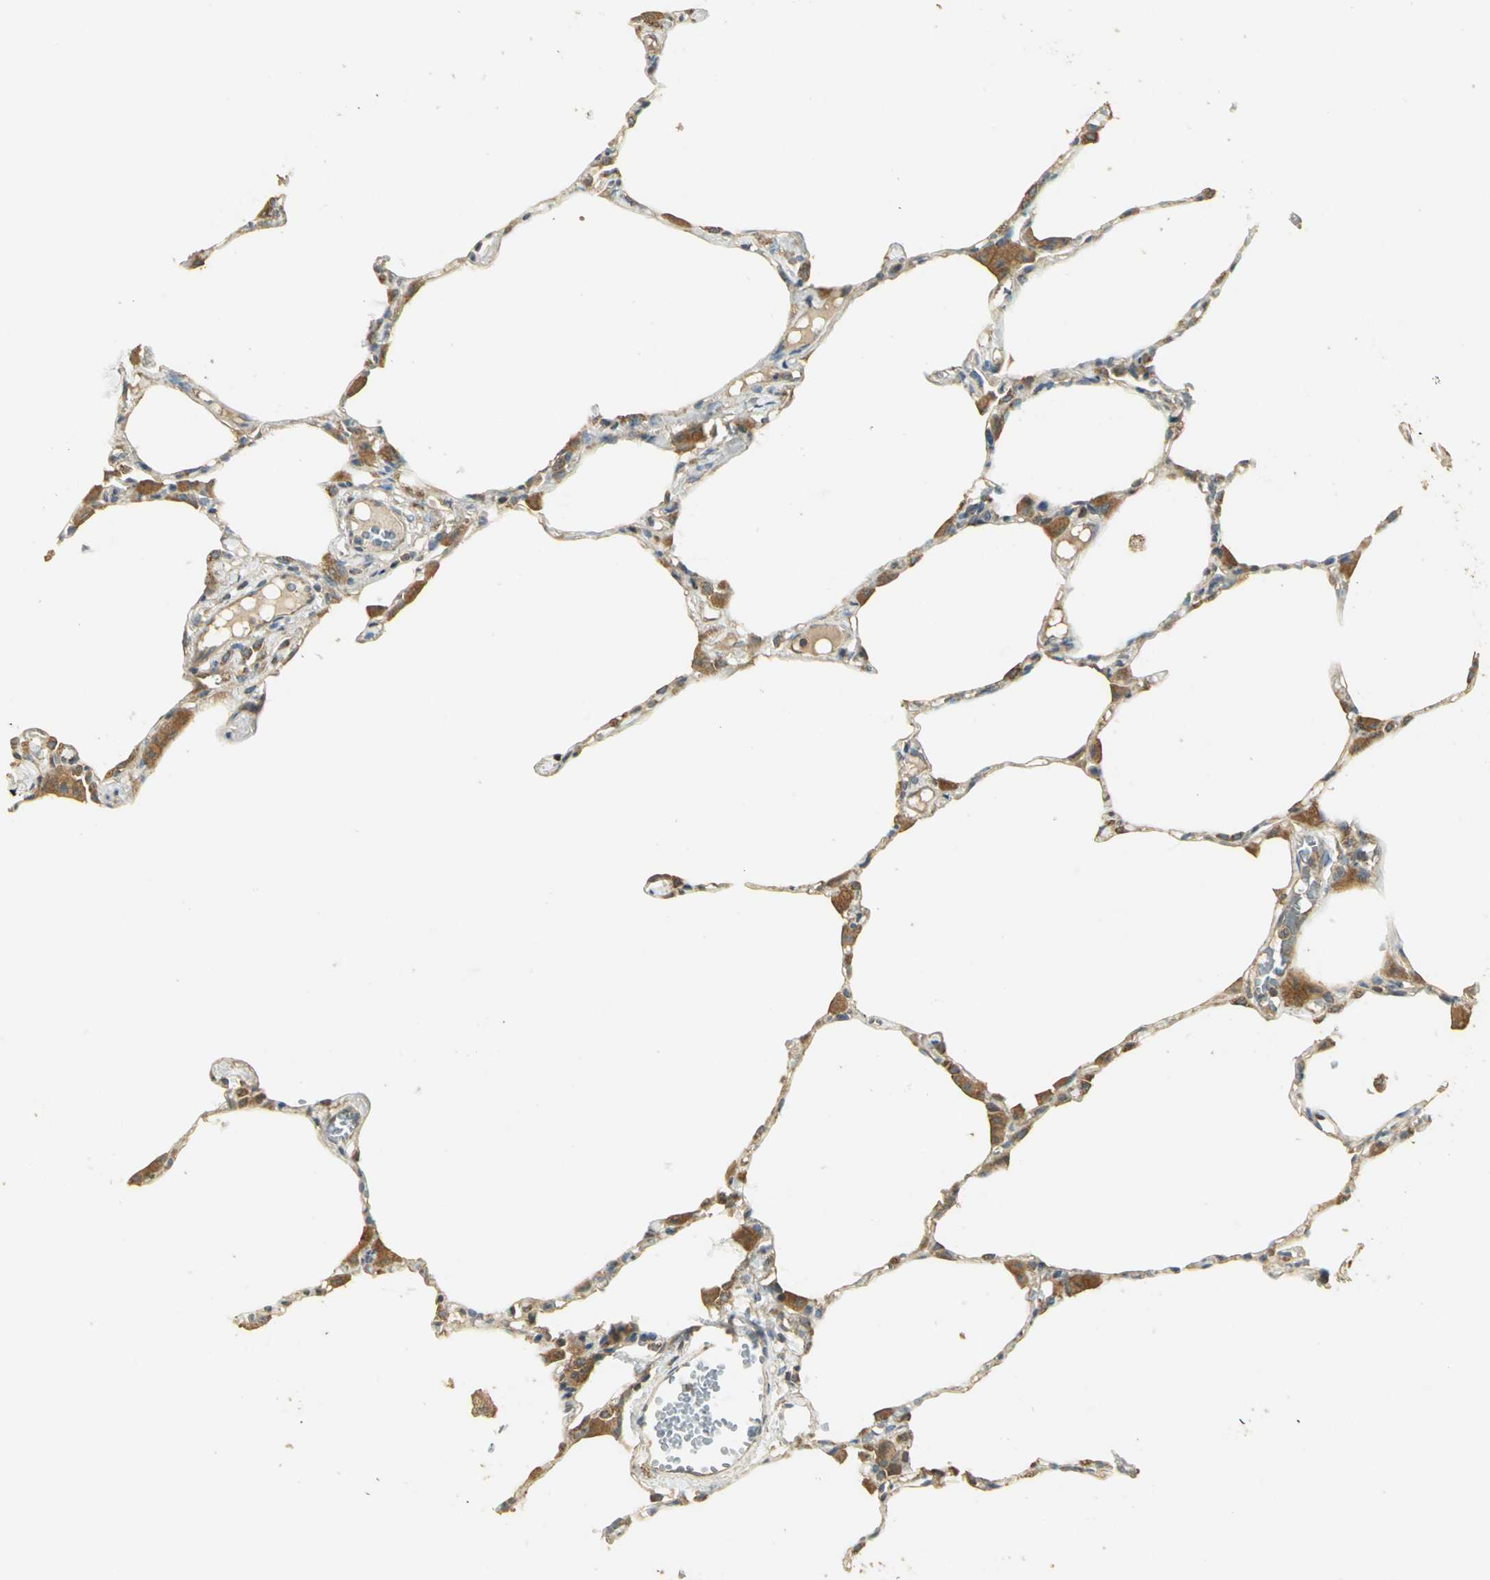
{"staining": {"intensity": "moderate", "quantity": ">75%", "location": "cytoplasmic/membranous"}, "tissue": "lung", "cell_type": "Alveolar cells", "image_type": "normal", "snomed": [{"axis": "morphology", "description": "Normal tissue, NOS"}, {"axis": "topography", "description": "Lung"}], "caption": "This photomicrograph shows normal lung stained with immunohistochemistry to label a protein in brown. The cytoplasmic/membranous of alveolar cells show moderate positivity for the protein. Nuclei are counter-stained blue.", "gene": "RARS1", "patient": {"sex": "female", "age": 49}}